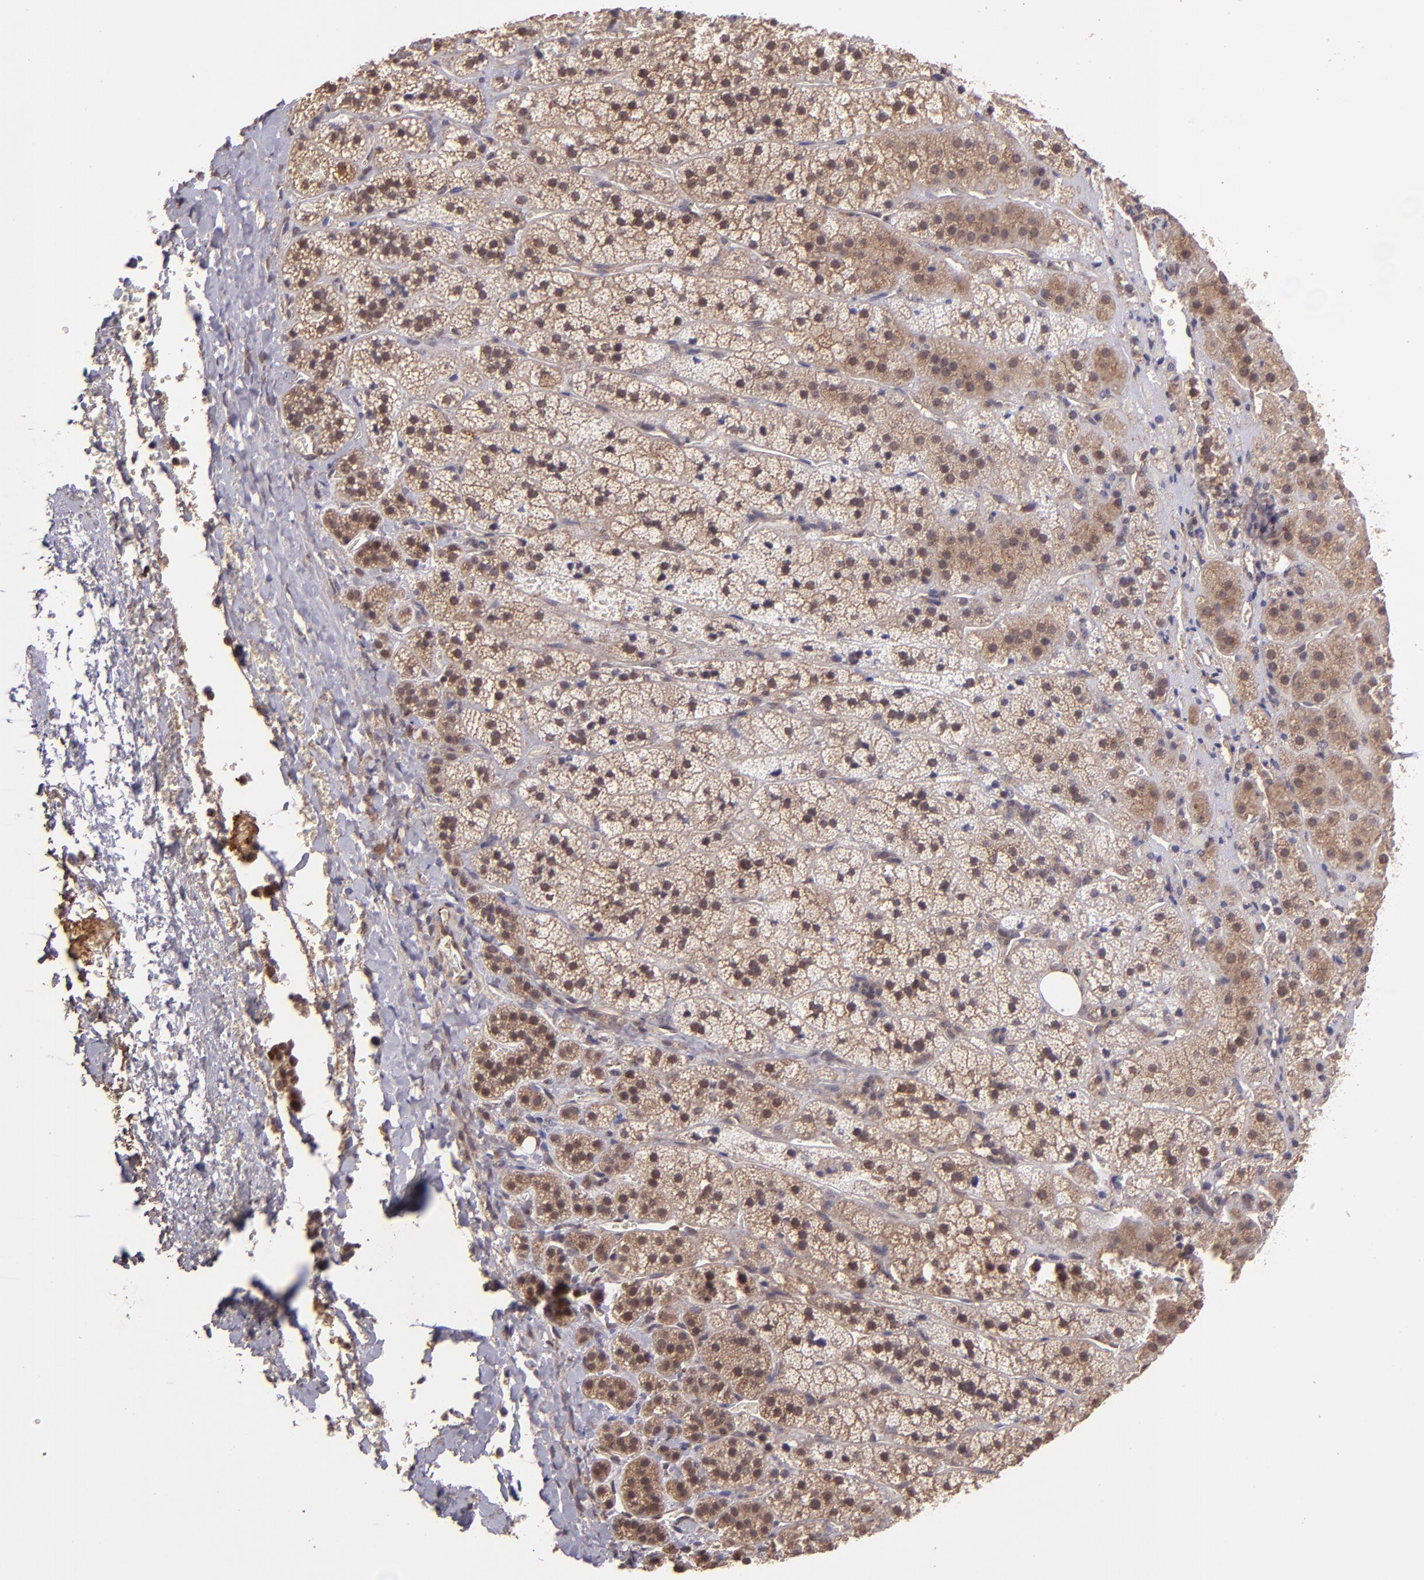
{"staining": {"intensity": "moderate", "quantity": ">75%", "location": "cytoplasmic/membranous,nuclear"}, "tissue": "adrenal gland", "cell_type": "Glandular cells", "image_type": "normal", "snomed": [{"axis": "morphology", "description": "Normal tissue, NOS"}, {"axis": "topography", "description": "Adrenal gland"}], "caption": "This histopathology image displays unremarkable adrenal gland stained with immunohistochemistry (IHC) to label a protein in brown. The cytoplasmic/membranous,nuclear of glandular cells show moderate positivity for the protein. Nuclei are counter-stained blue.", "gene": "USP51", "patient": {"sex": "female", "age": 44}}